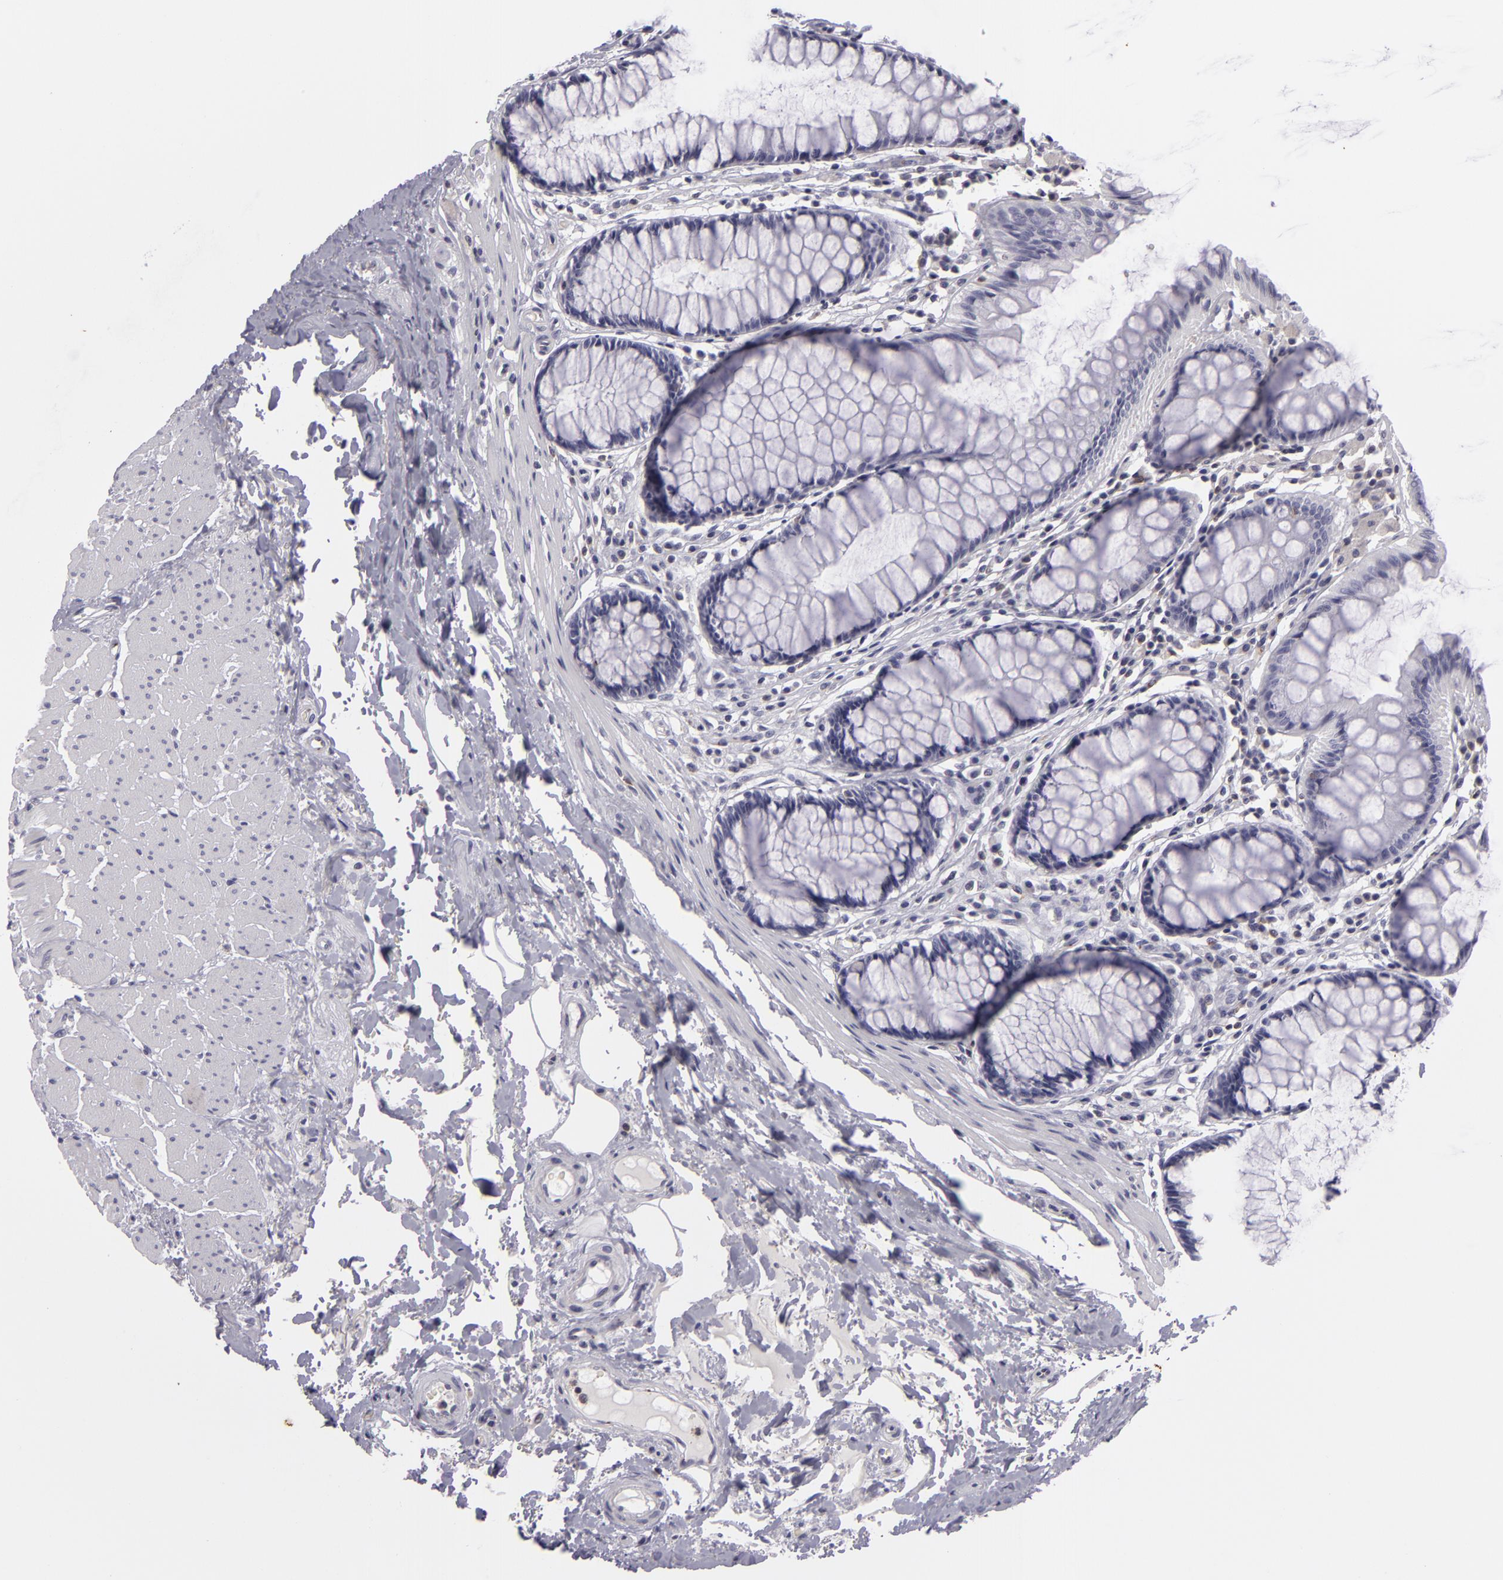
{"staining": {"intensity": "negative", "quantity": "none", "location": "none"}, "tissue": "rectum", "cell_type": "Glandular cells", "image_type": "normal", "snomed": [{"axis": "morphology", "description": "Normal tissue, NOS"}, {"axis": "topography", "description": "Rectum"}], "caption": "A photomicrograph of rectum stained for a protein demonstrates no brown staining in glandular cells. (DAB (3,3'-diaminobenzidine) immunohistochemistry with hematoxylin counter stain).", "gene": "KCNAB2", "patient": {"sex": "male", "age": 77}}